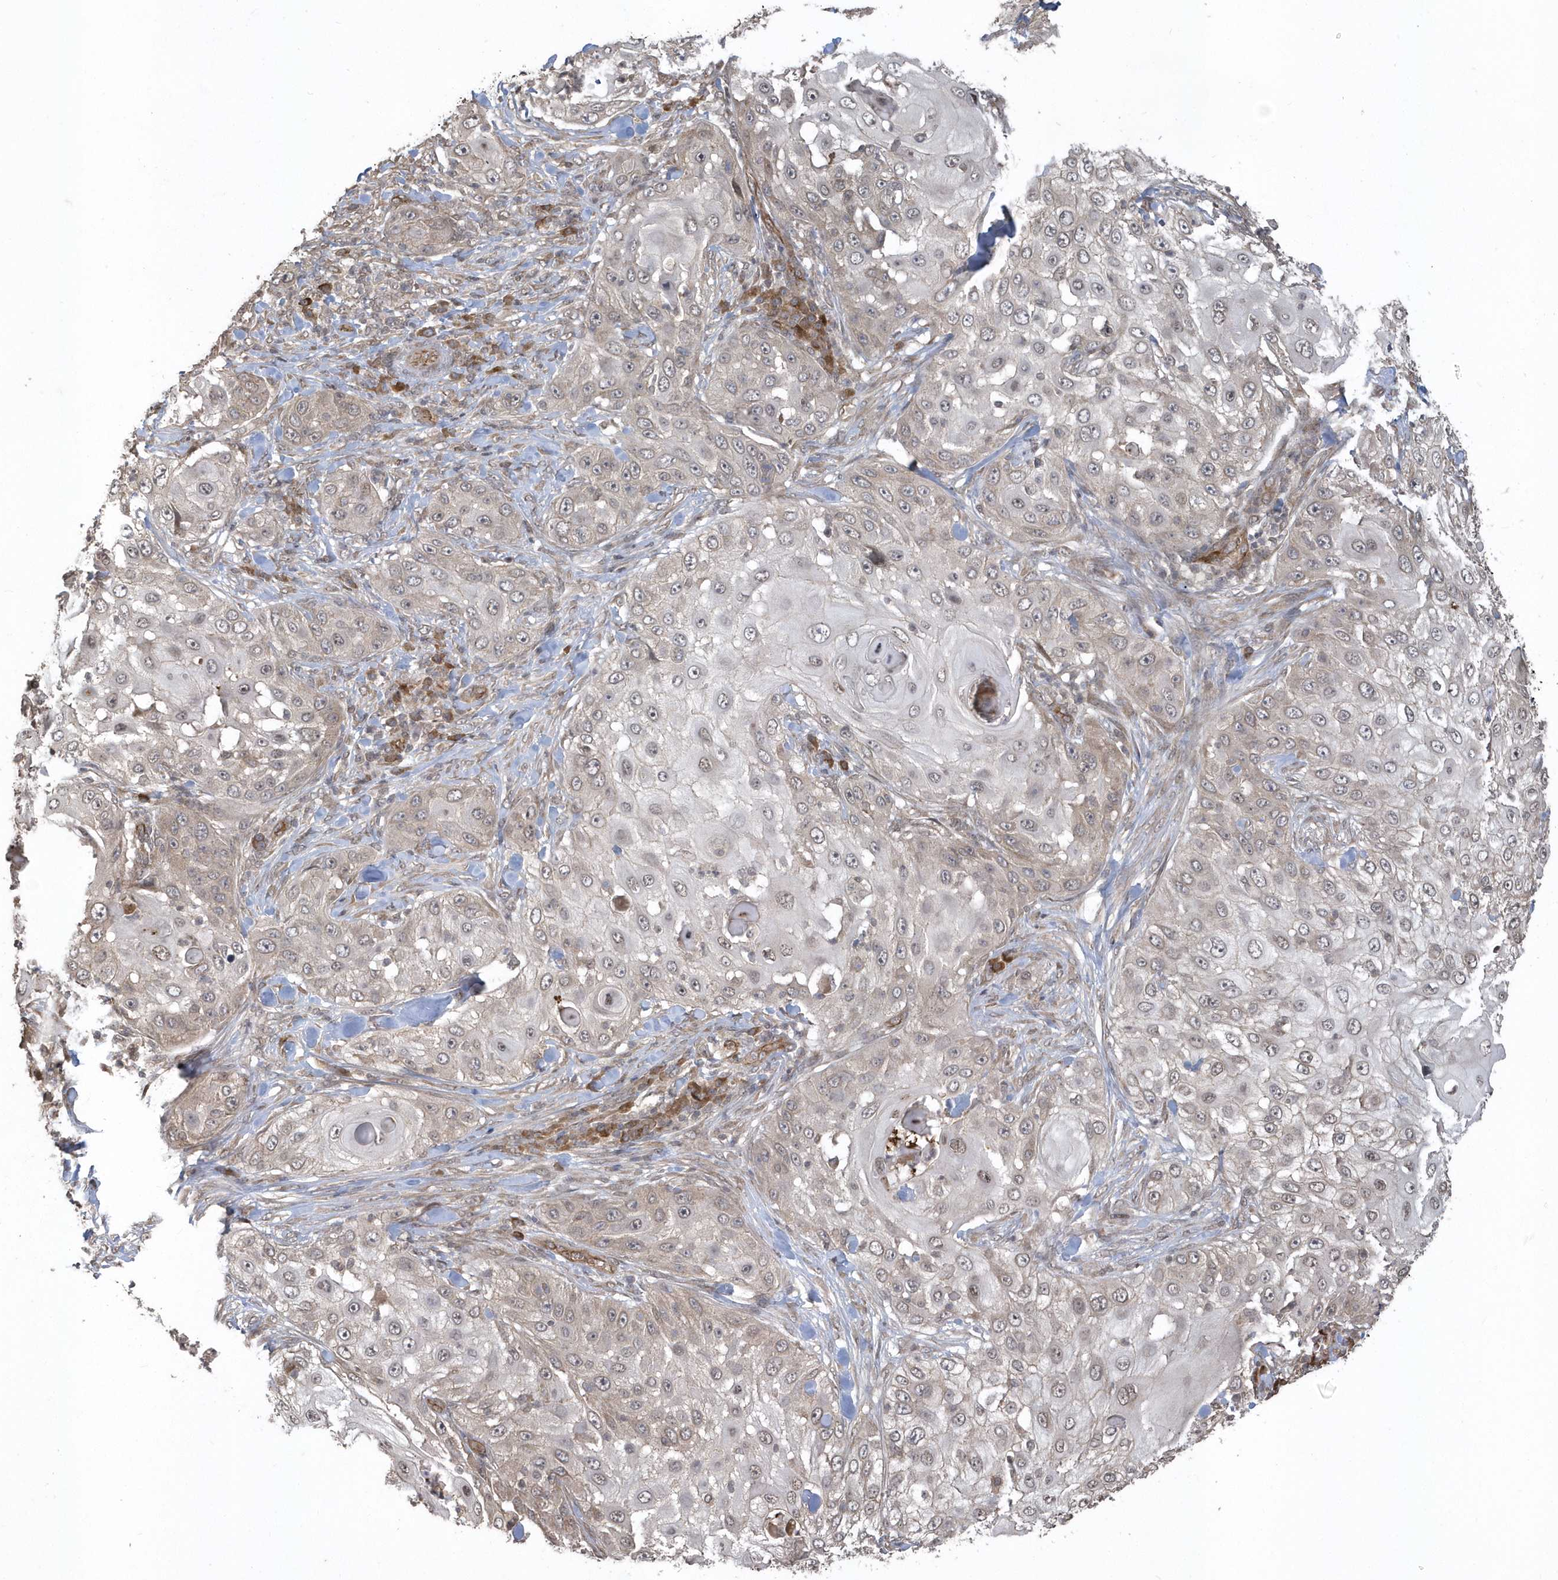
{"staining": {"intensity": "weak", "quantity": "25%-75%", "location": "cytoplasmic/membranous"}, "tissue": "skin cancer", "cell_type": "Tumor cells", "image_type": "cancer", "snomed": [{"axis": "morphology", "description": "Squamous cell carcinoma, NOS"}, {"axis": "topography", "description": "Skin"}], "caption": "Immunohistochemistry (IHC) staining of squamous cell carcinoma (skin), which exhibits low levels of weak cytoplasmic/membranous positivity in about 25%-75% of tumor cells indicating weak cytoplasmic/membranous protein positivity. The staining was performed using DAB (brown) for protein detection and nuclei were counterstained in hematoxylin (blue).", "gene": "HERPUD1", "patient": {"sex": "female", "age": 44}}